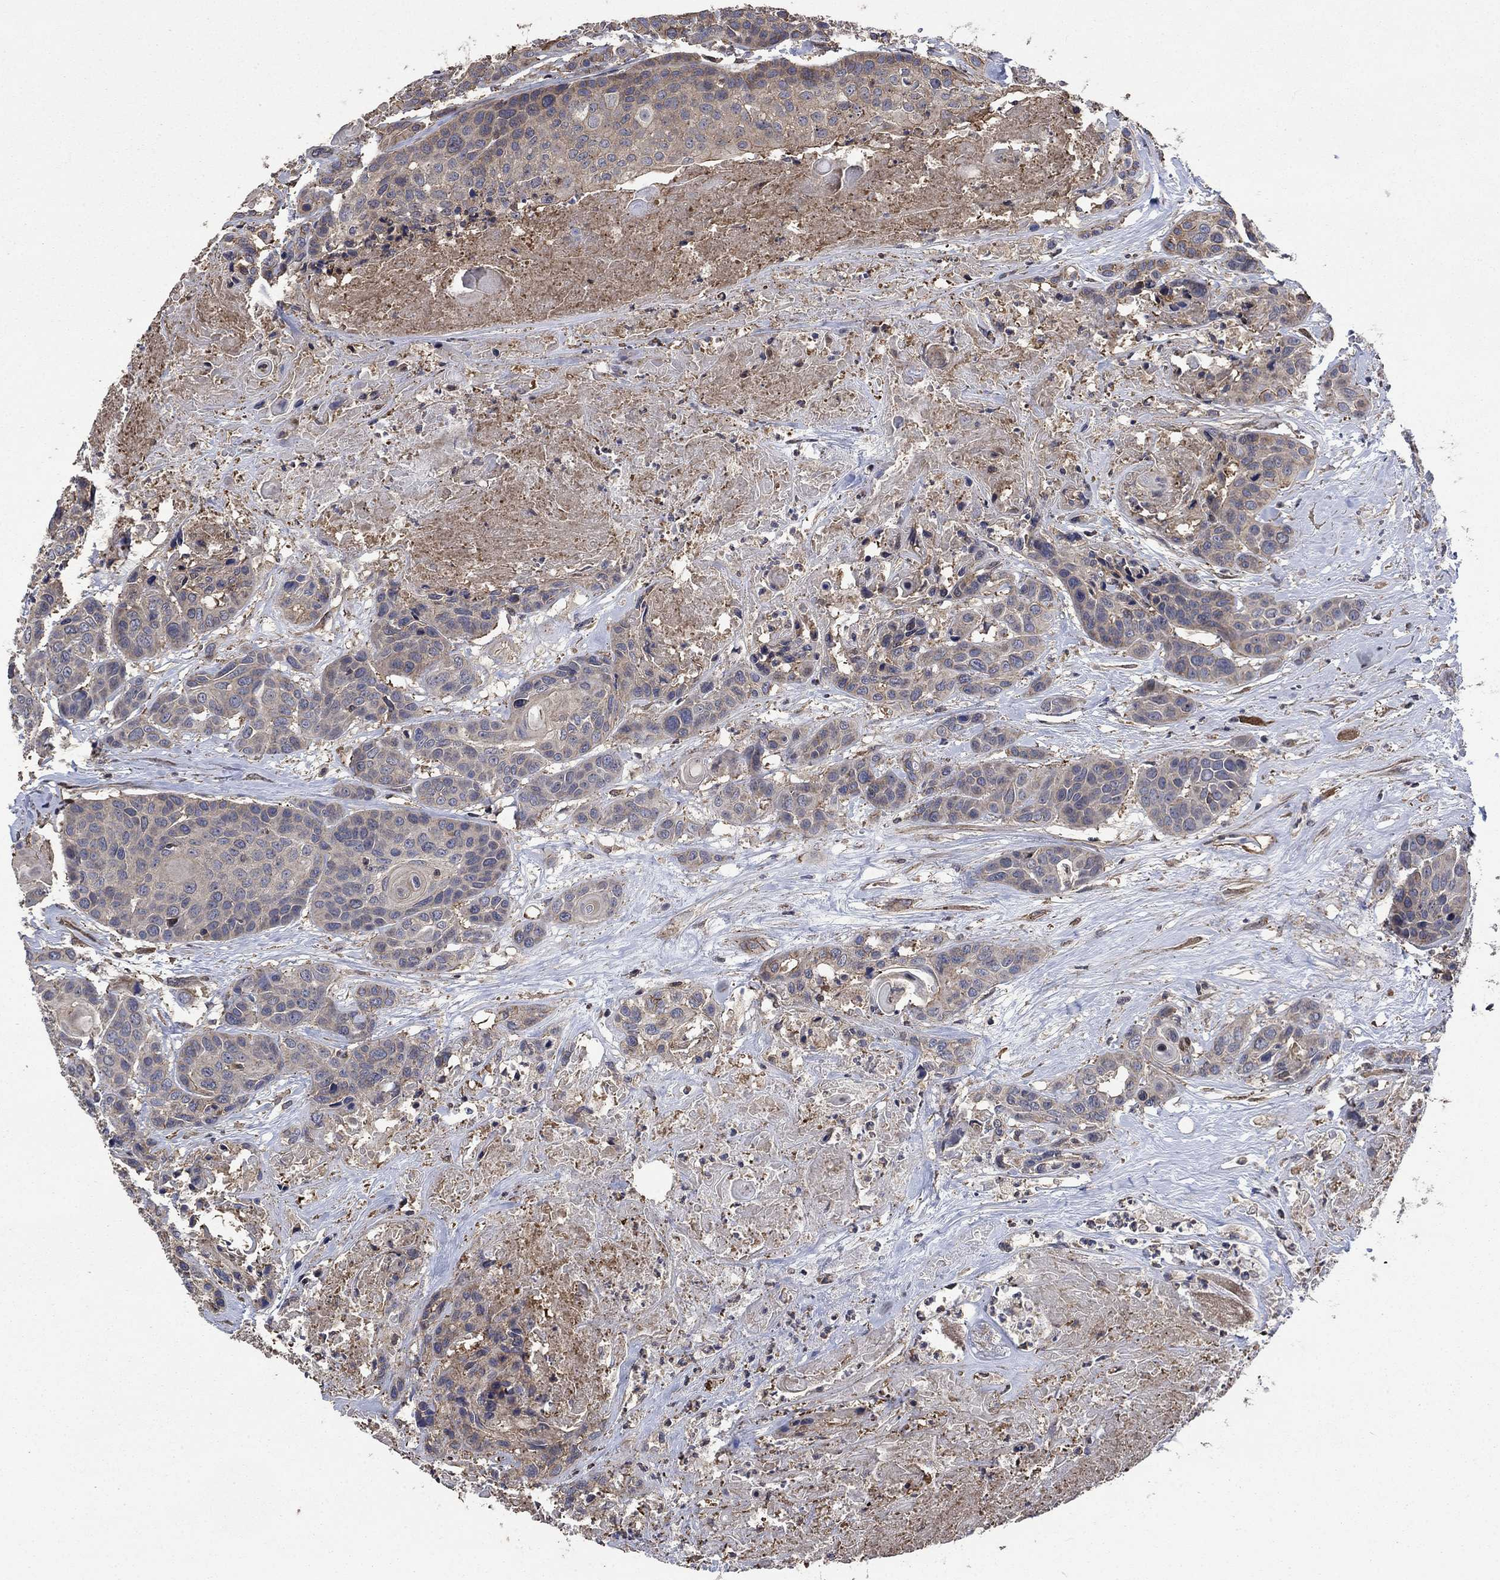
{"staining": {"intensity": "moderate", "quantity": "<25%", "location": "cytoplasmic/membranous"}, "tissue": "head and neck cancer", "cell_type": "Tumor cells", "image_type": "cancer", "snomed": [{"axis": "morphology", "description": "Squamous cell carcinoma, NOS"}, {"axis": "topography", "description": "Oral tissue"}, {"axis": "topography", "description": "Head-Neck"}], "caption": "Head and neck cancer stained for a protein shows moderate cytoplasmic/membranous positivity in tumor cells. (DAB (3,3'-diaminobenzidine) IHC, brown staining for protein, blue staining for nuclei).", "gene": "PDE3A", "patient": {"sex": "male", "age": 56}}